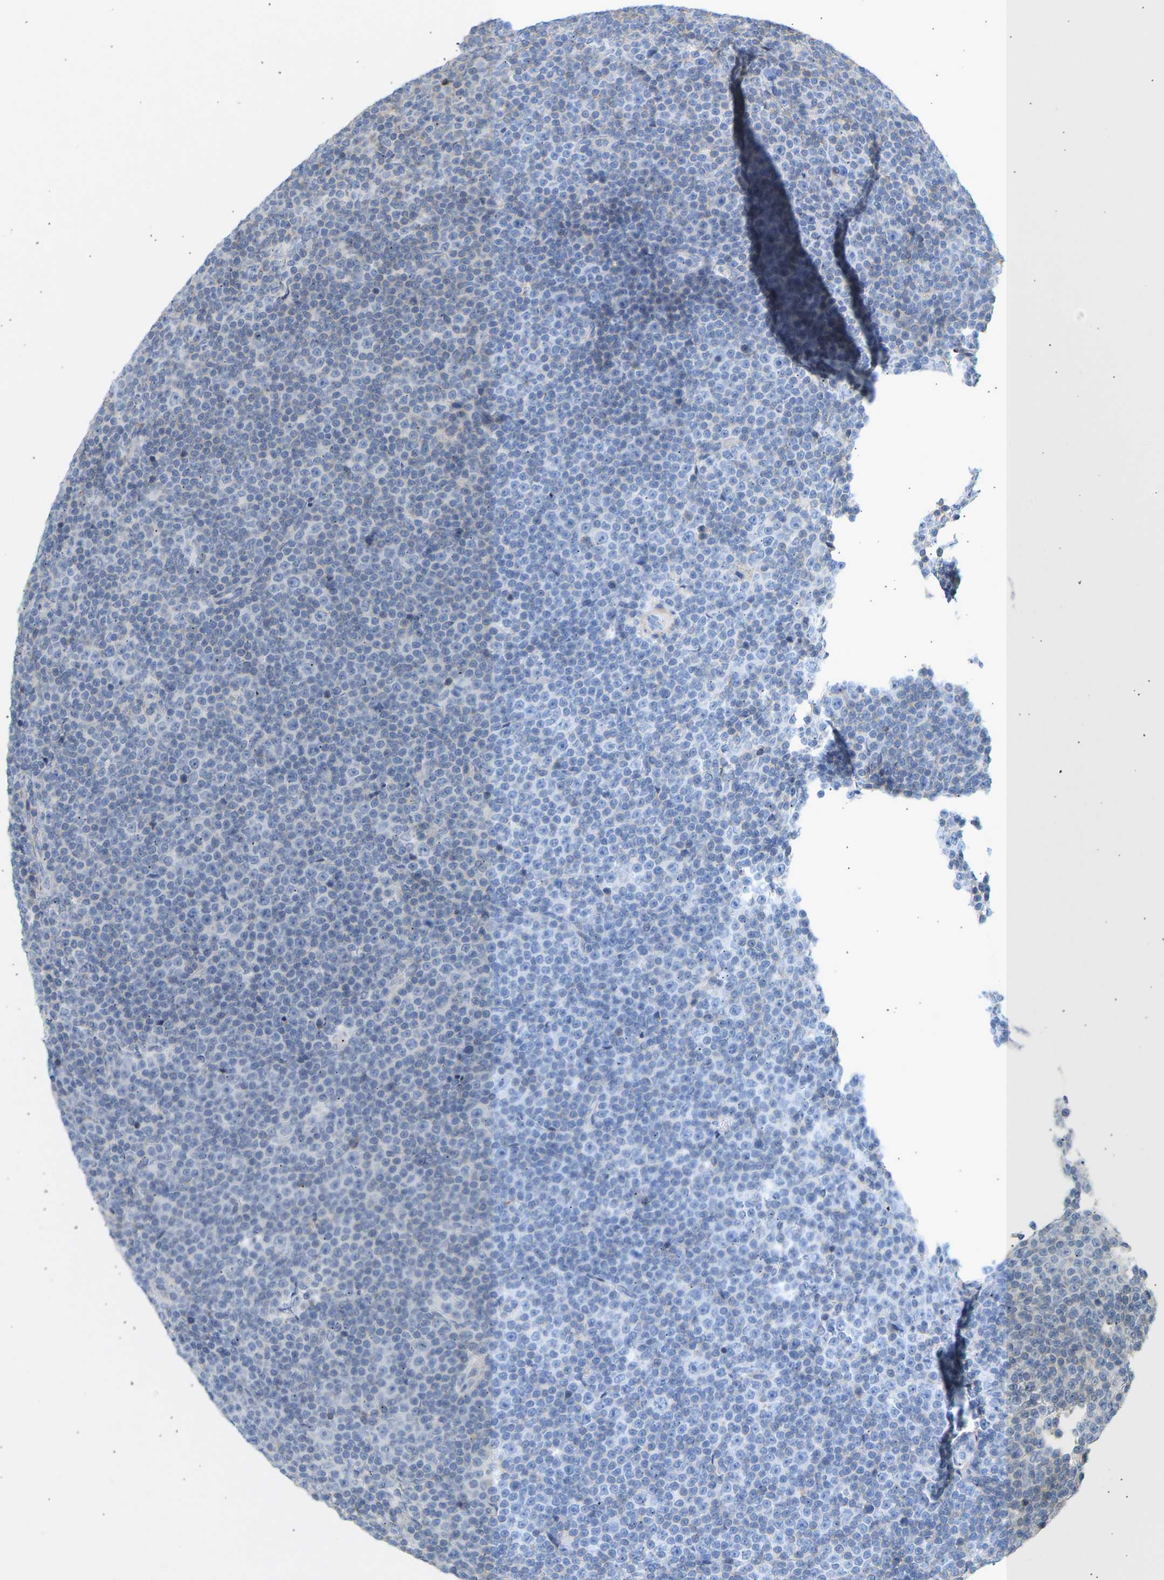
{"staining": {"intensity": "negative", "quantity": "none", "location": "none"}, "tissue": "lymphoma", "cell_type": "Tumor cells", "image_type": "cancer", "snomed": [{"axis": "morphology", "description": "Malignant lymphoma, non-Hodgkin's type, Low grade"}, {"axis": "topography", "description": "Lymph node"}], "caption": "The photomicrograph shows no staining of tumor cells in lymphoma.", "gene": "BVES", "patient": {"sex": "female", "age": 67}}